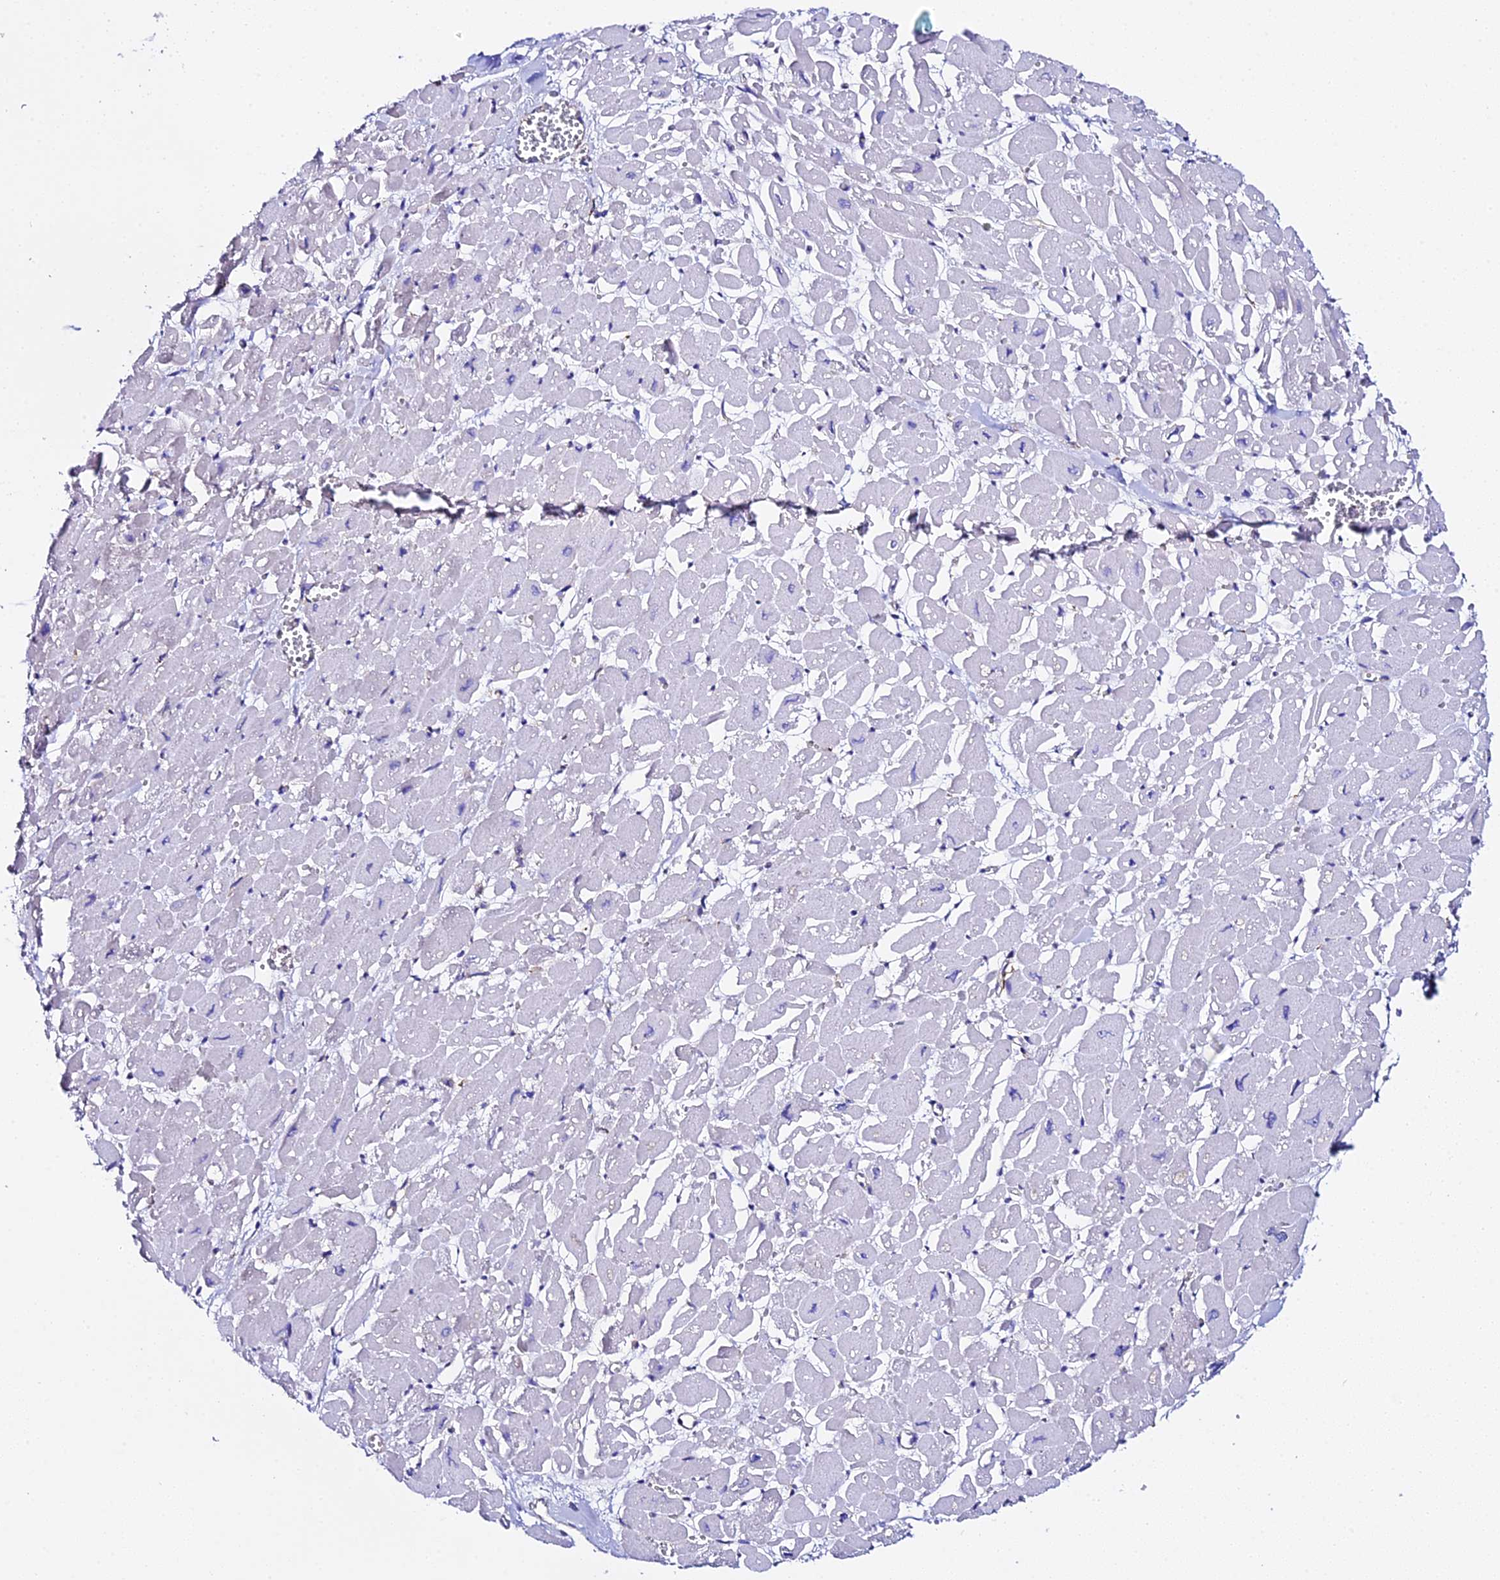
{"staining": {"intensity": "negative", "quantity": "none", "location": "none"}, "tissue": "heart muscle", "cell_type": "Cardiomyocytes", "image_type": "normal", "snomed": [{"axis": "morphology", "description": "Normal tissue, NOS"}, {"axis": "topography", "description": "Heart"}], "caption": "A high-resolution image shows immunohistochemistry (IHC) staining of benign heart muscle, which exhibits no significant staining in cardiomyocytes. (DAB (3,3'-diaminobenzidine) immunohistochemistry (IHC) visualized using brightfield microscopy, high magnification).", "gene": "CFAP45", "patient": {"sex": "male", "age": 54}}